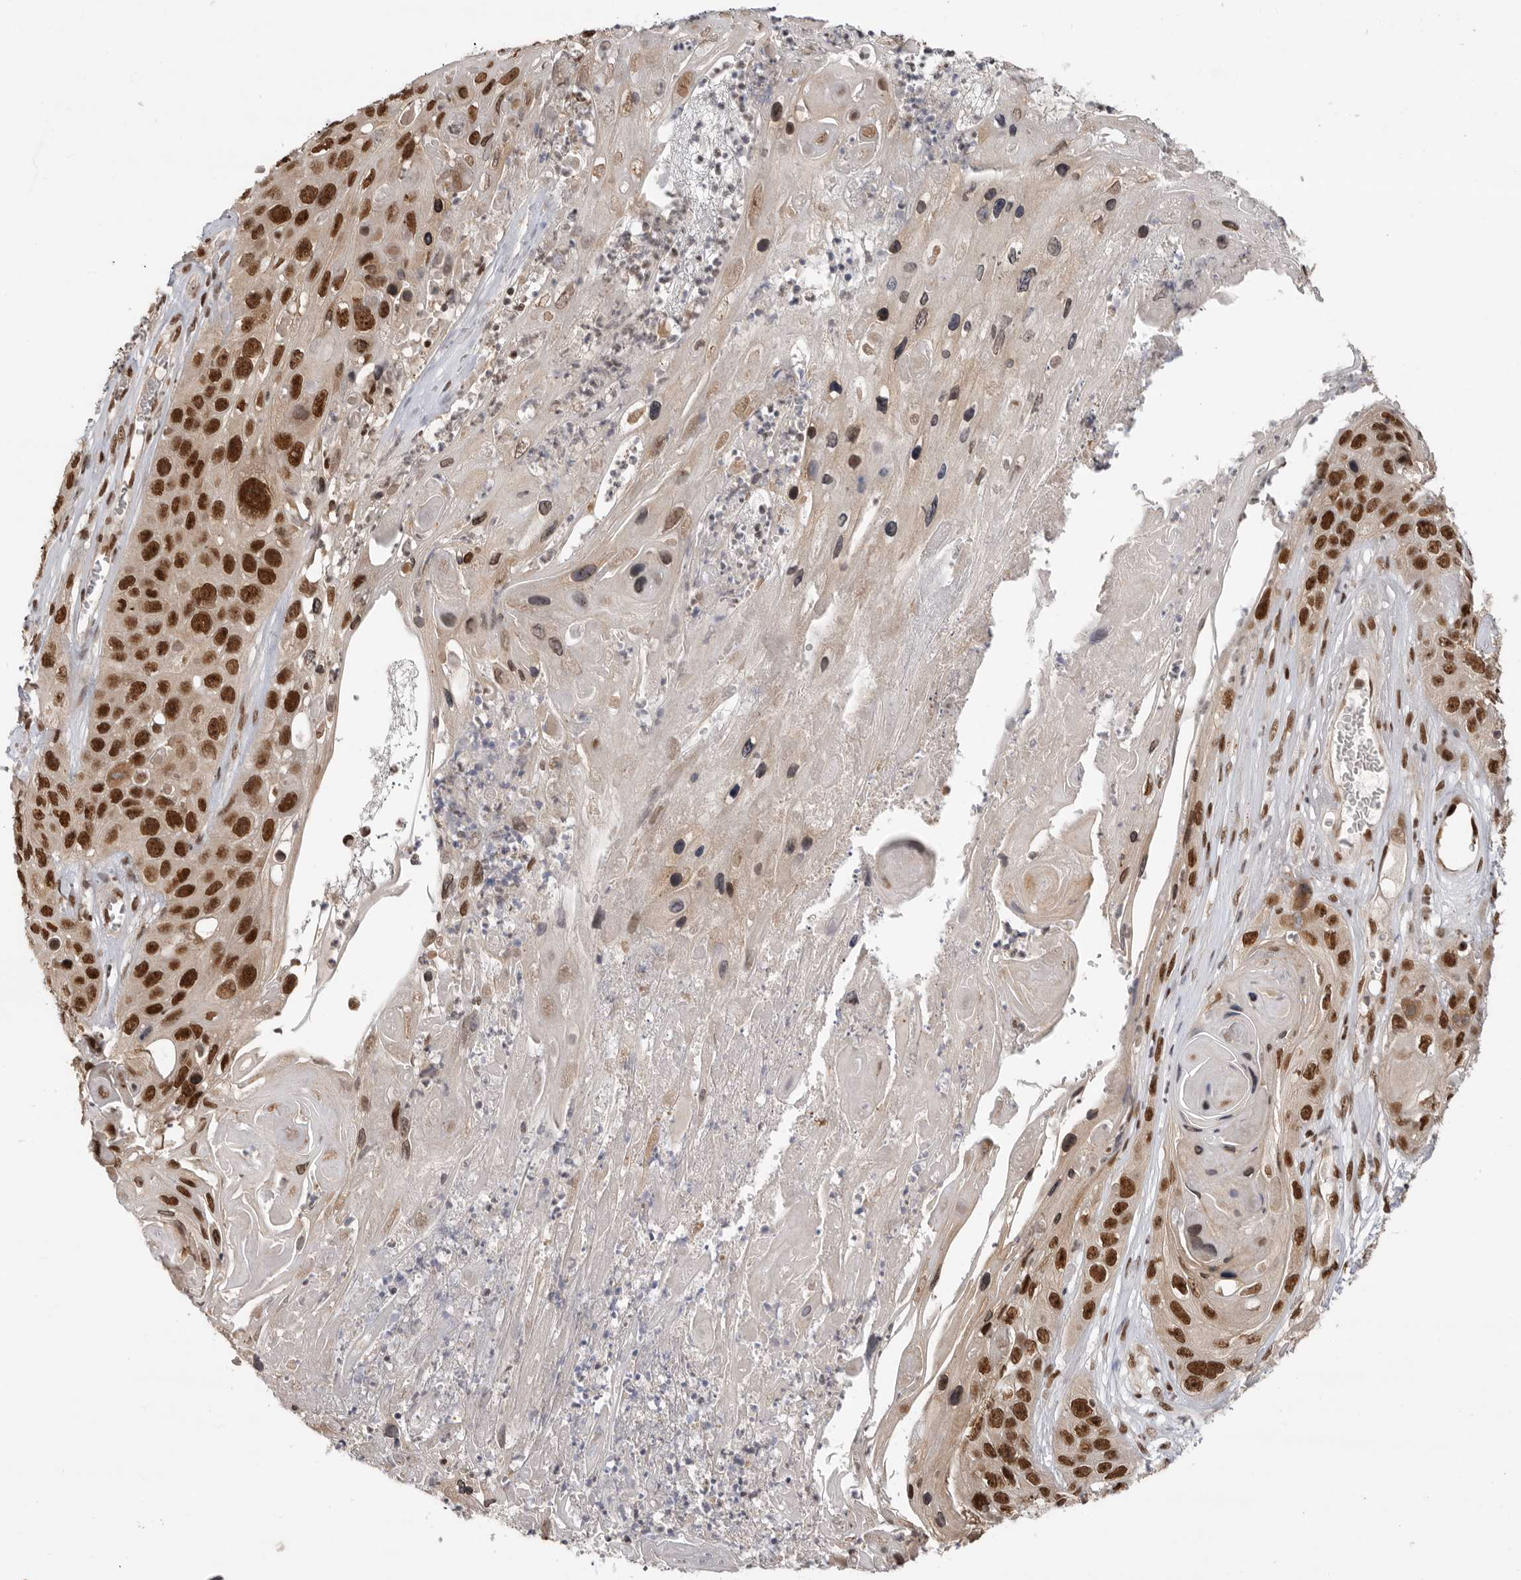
{"staining": {"intensity": "strong", "quantity": ">75%", "location": "nuclear"}, "tissue": "skin cancer", "cell_type": "Tumor cells", "image_type": "cancer", "snomed": [{"axis": "morphology", "description": "Squamous cell carcinoma, NOS"}, {"axis": "topography", "description": "Skin"}], "caption": "DAB immunohistochemical staining of human skin cancer exhibits strong nuclear protein expression in about >75% of tumor cells. The protein of interest is shown in brown color, while the nuclei are stained blue.", "gene": "ZNF830", "patient": {"sex": "male", "age": 55}}